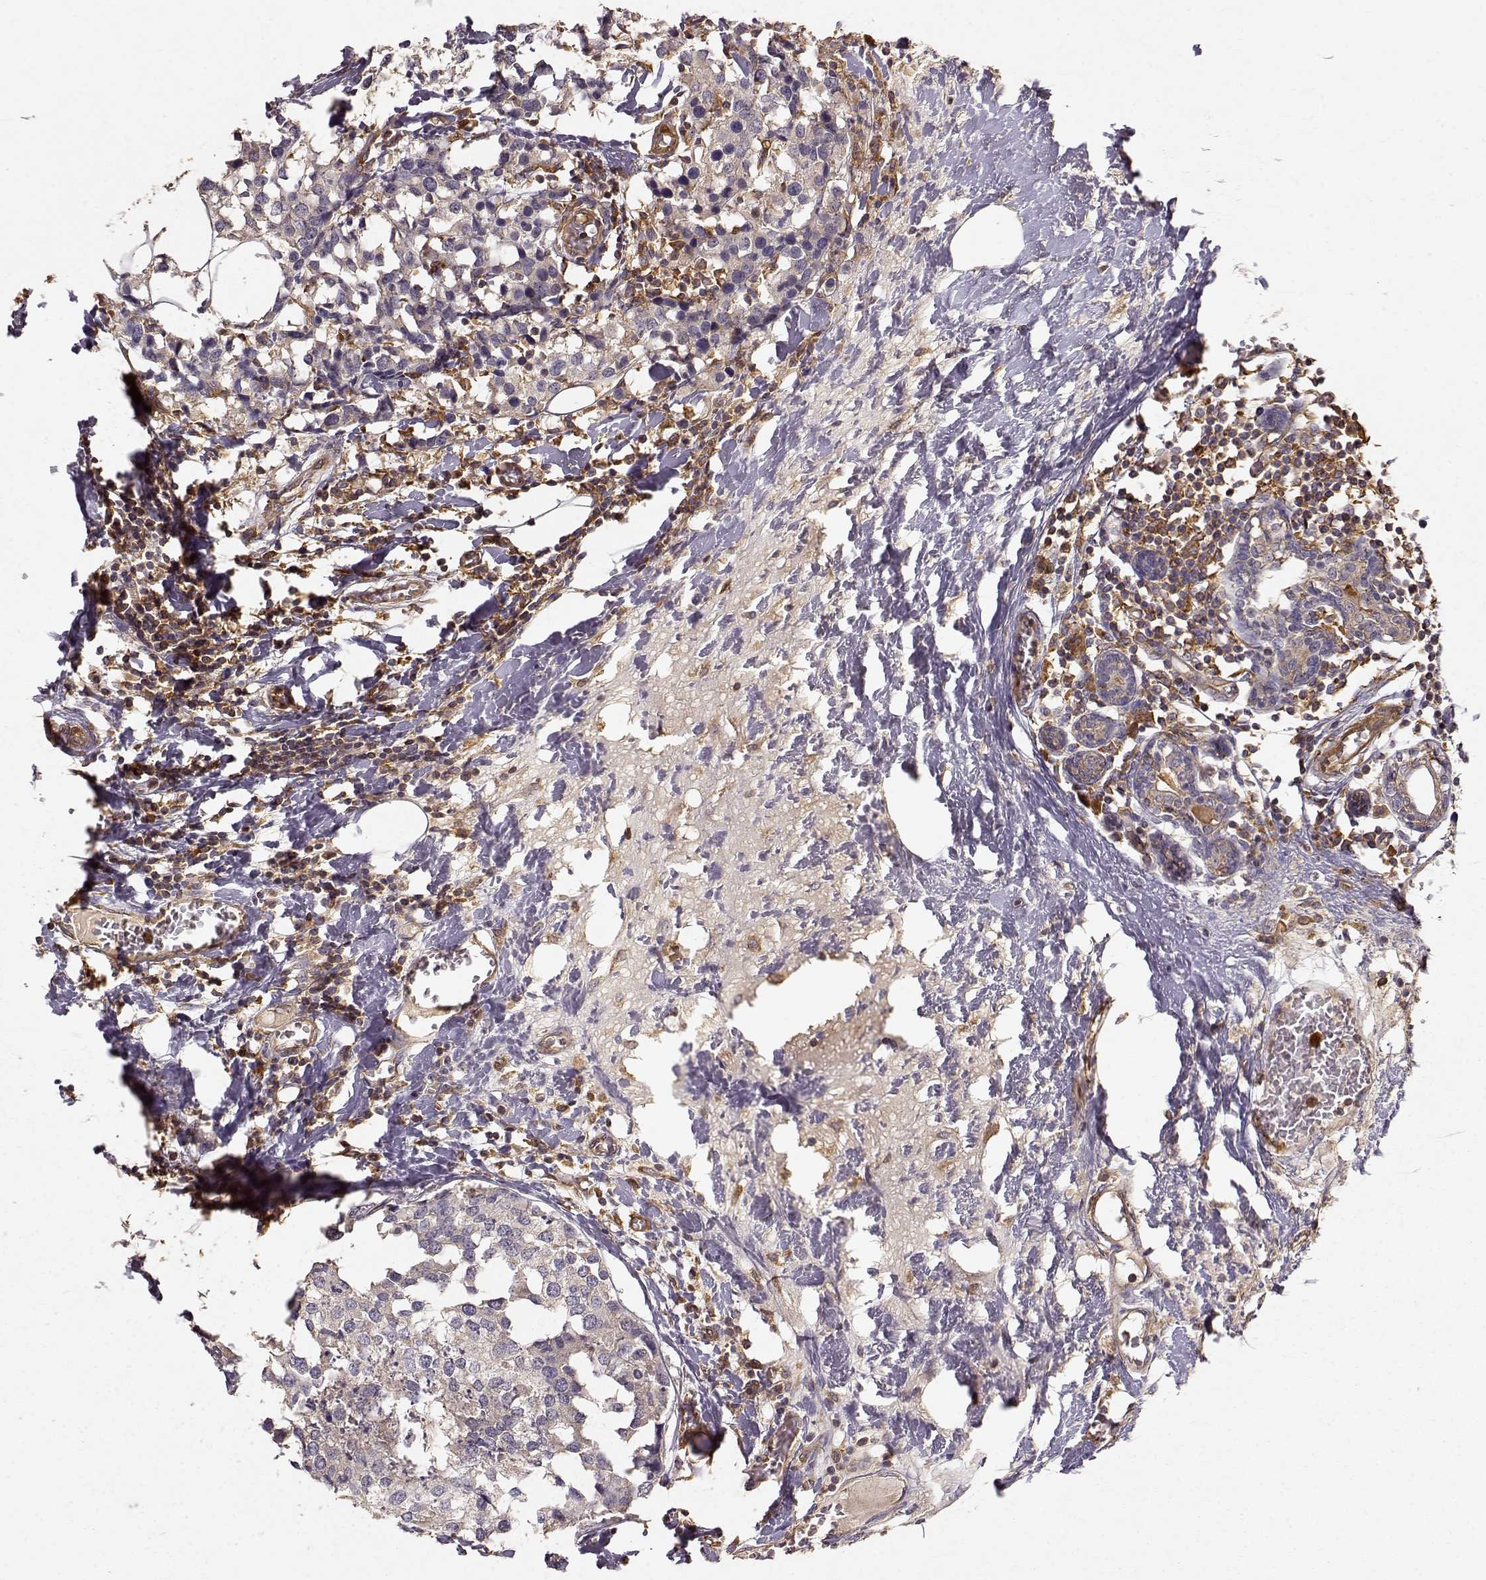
{"staining": {"intensity": "strong", "quantity": "<25%", "location": "cytoplasmic/membranous"}, "tissue": "breast cancer", "cell_type": "Tumor cells", "image_type": "cancer", "snomed": [{"axis": "morphology", "description": "Lobular carcinoma"}, {"axis": "topography", "description": "Breast"}], "caption": "Strong cytoplasmic/membranous positivity for a protein is seen in about <25% of tumor cells of breast cancer using IHC.", "gene": "ARHGEF2", "patient": {"sex": "female", "age": 59}}